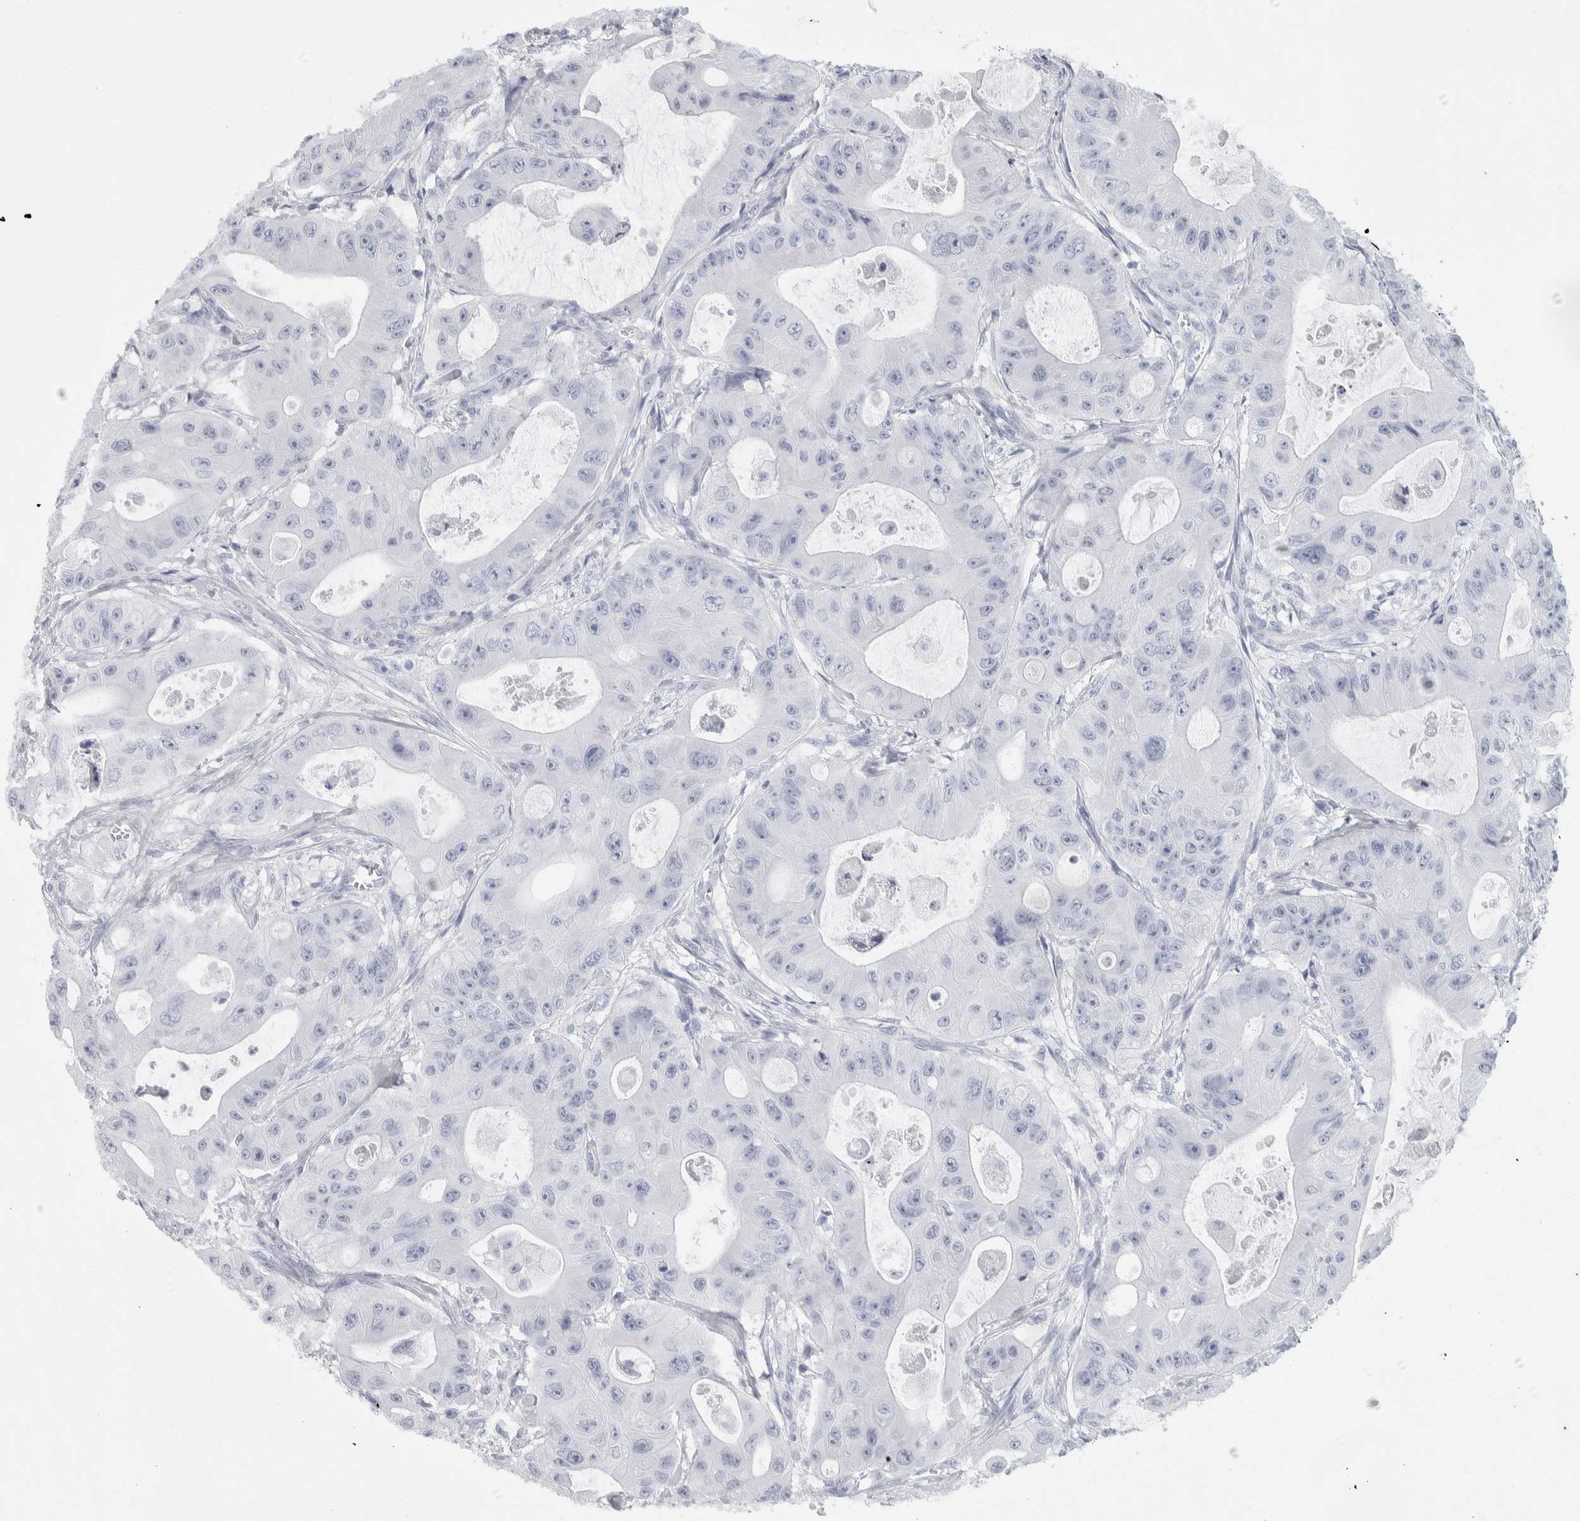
{"staining": {"intensity": "negative", "quantity": "none", "location": "none"}, "tissue": "colorectal cancer", "cell_type": "Tumor cells", "image_type": "cancer", "snomed": [{"axis": "morphology", "description": "Adenocarcinoma, NOS"}, {"axis": "topography", "description": "Colon"}], "caption": "The photomicrograph reveals no staining of tumor cells in colorectal cancer.", "gene": "ZNF862", "patient": {"sex": "female", "age": 46}}